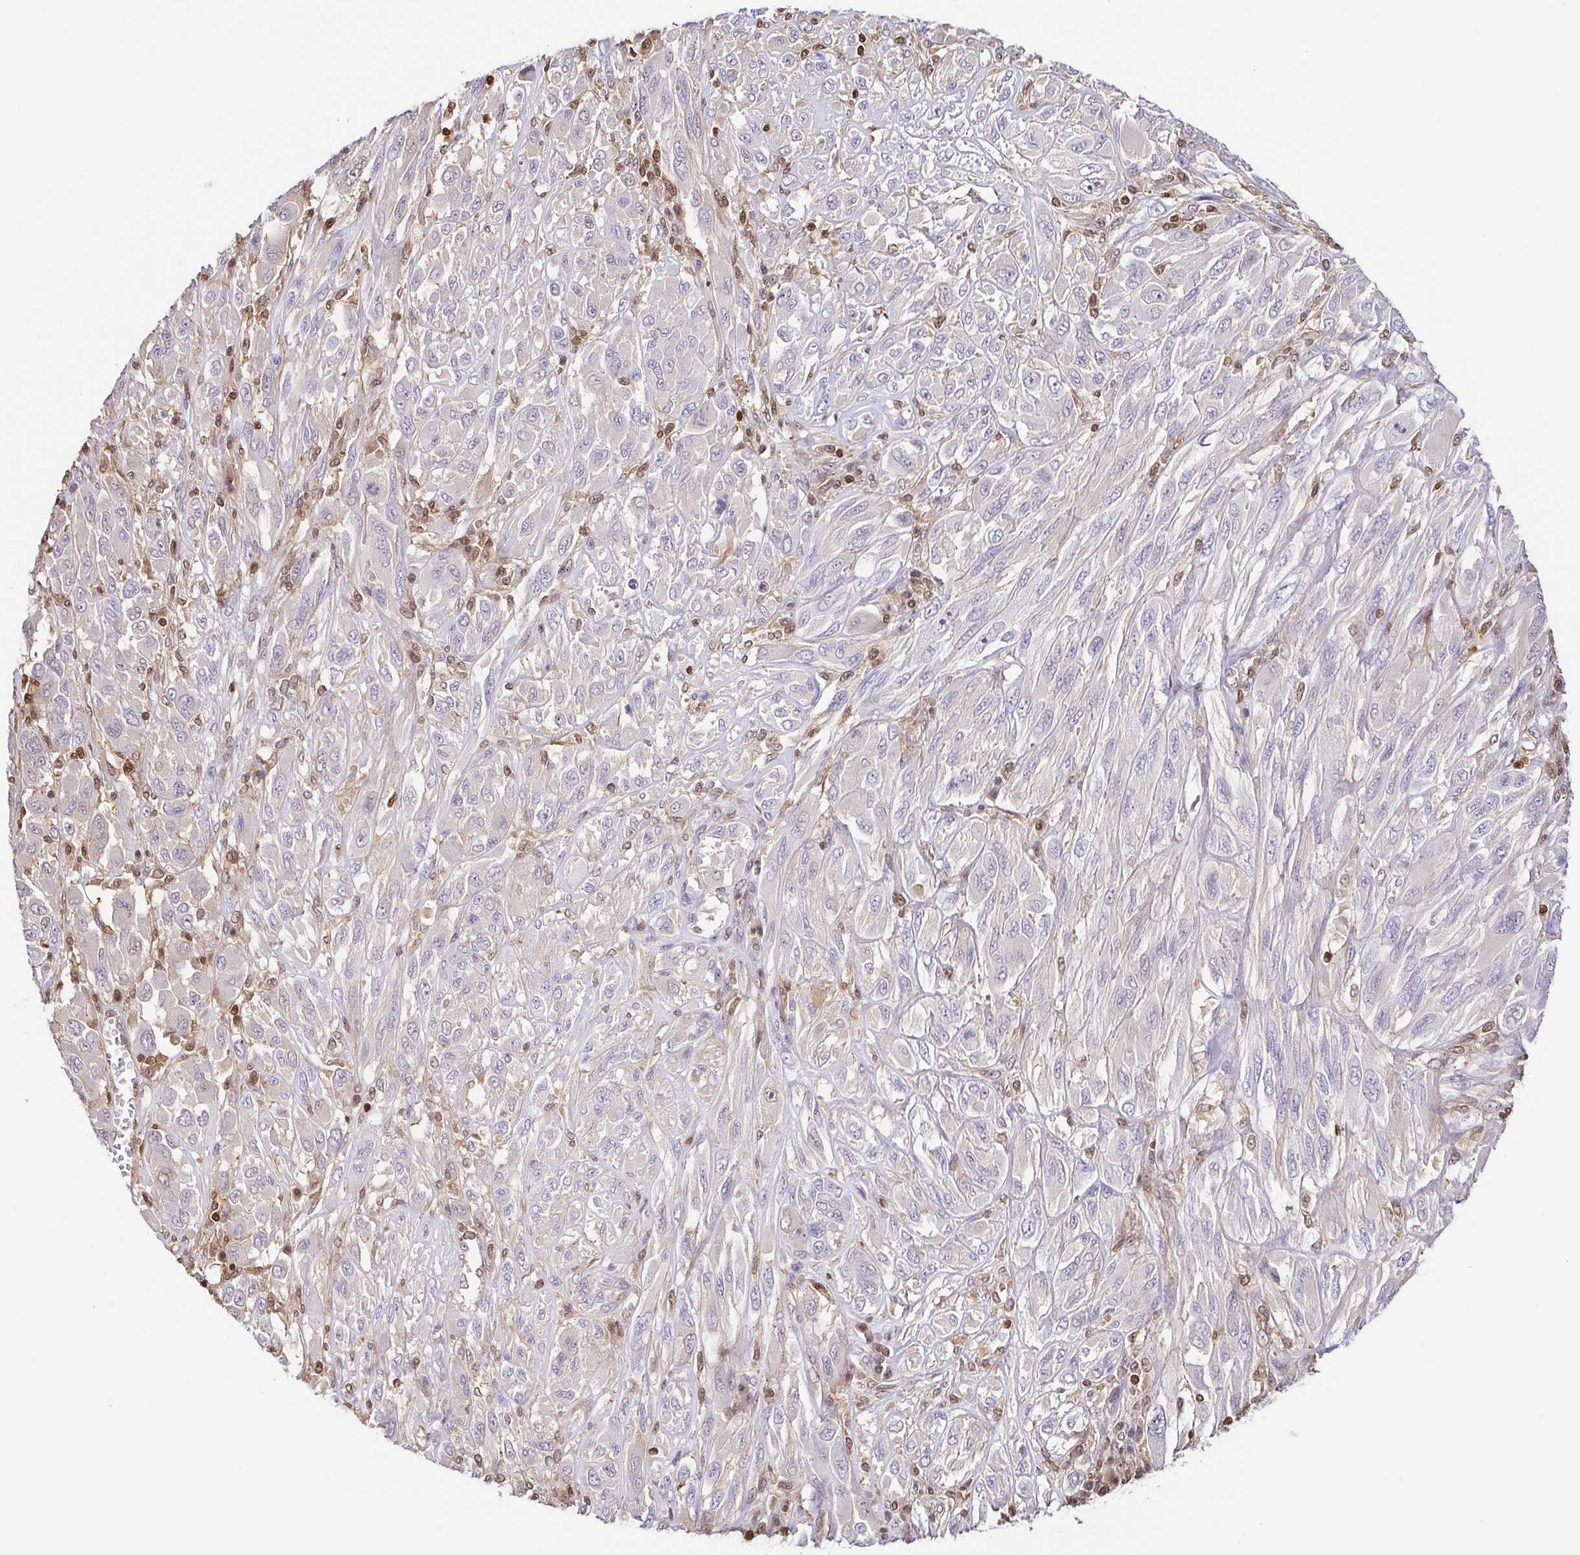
{"staining": {"intensity": "negative", "quantity": "none", "location": "none"}, "tissue": "melanoma", "cell_type": "Tumor cells", "image_type": "cancer", "snomed": [{"axis": "morphology", "description": "Malignant melanoma, NOS"}, {"axis": "topography", "description": "Skin"}], "caption": "Tumor cells show no significant protein staining in malignant melanoma.", "gene": "PSMB9", "patient": {"sex": "female", "age": 91}}